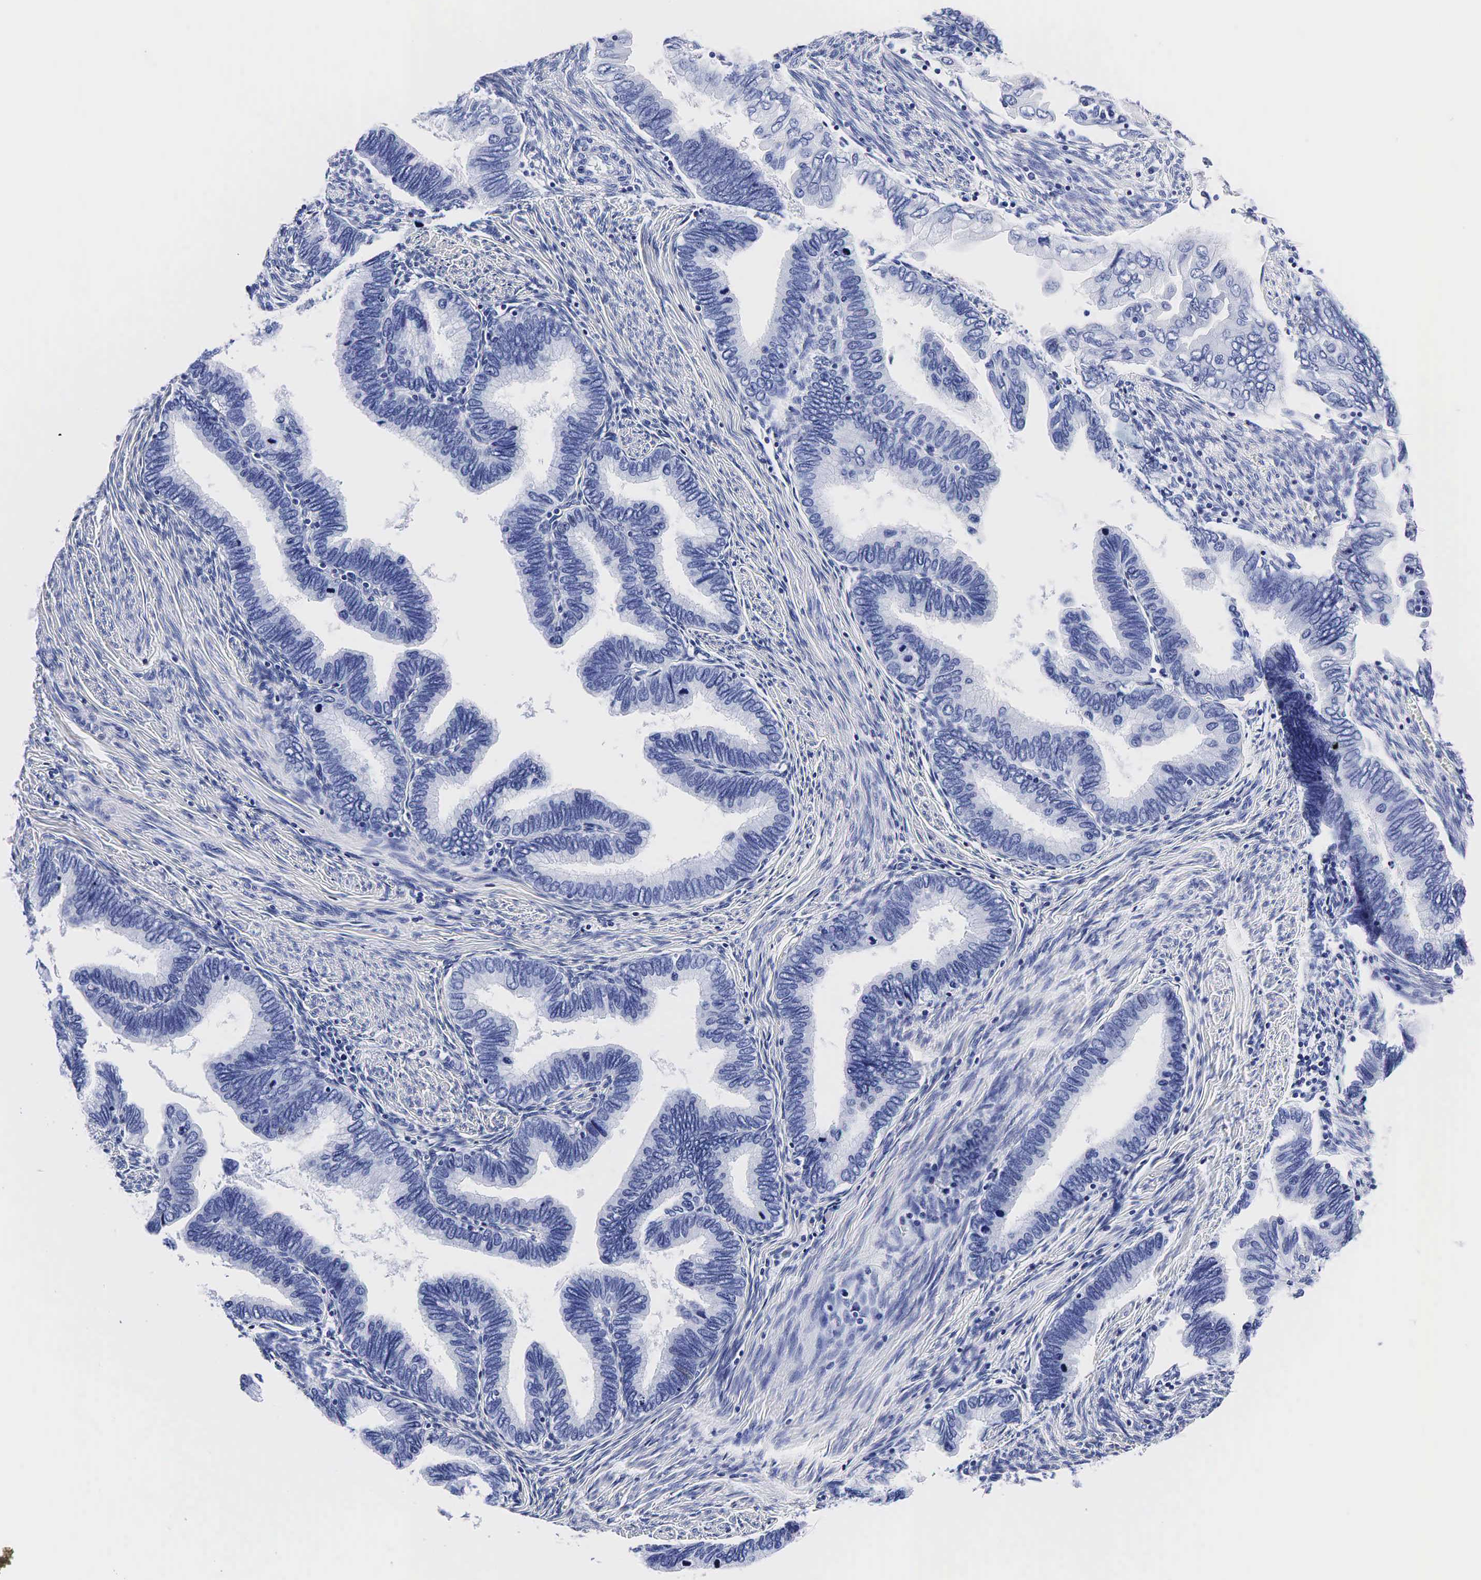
{"staining": {"intensity": "negative", "quantity": "none", "location": "none"}, "tissue": "cervical cancer", "cell_type": "Tumor cells", "image_type": "cancer", "snomed": [{"axis": "morphology", "description": "Adenocarcinoma, NOS"}, {"axis": "topography", "description": "Cervix"}], "caption": "This histopathology image is of cervical adenocarcinoma stained with immunohistochemistry to label a protein in brown with the nuclei are counter-stained blue. There is no staining in tumor cells.", "gene": "TG", "patient": {"sex": "female", "age": 49}}